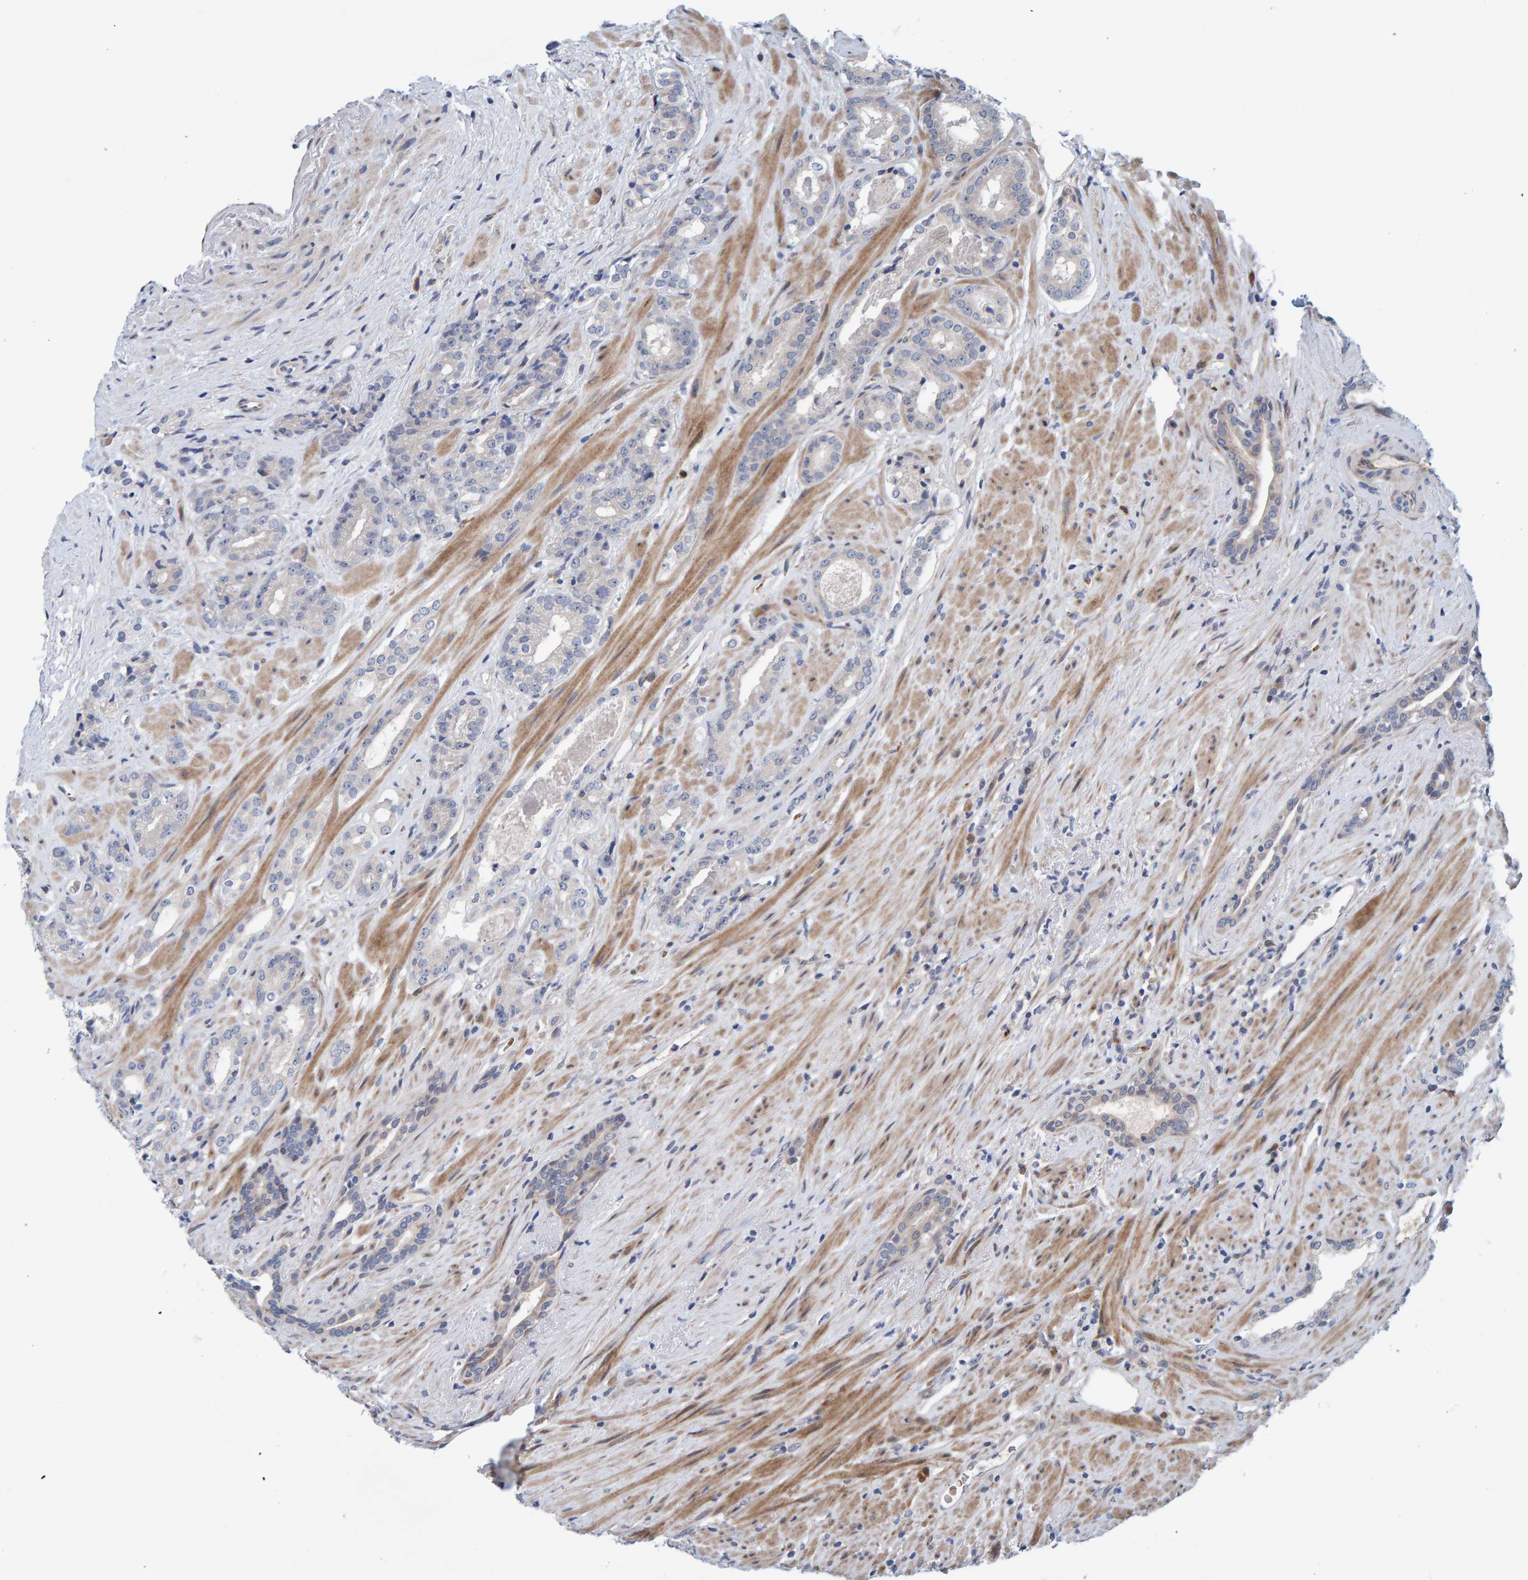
{"staining": {"intensity": "weak", "quantity": "<25%", "location": "cytoplasmic/membranous"}, "tissue": "prostate cancer", "cell_type": "Tumor cells", "image_type": "cancer", "snomed": [{"axis": "morphology", "description": "Adenocarcinoma, High grade"}, {"axis": "topography", "description": "Prostate"}], "caption": "IHC of human prostate cancer (adenocarcinoma (high-grade)) displays no expression in tumor cells.", "gene": "MFSD6L", "patient": {"sex": "male", "age": 71}}